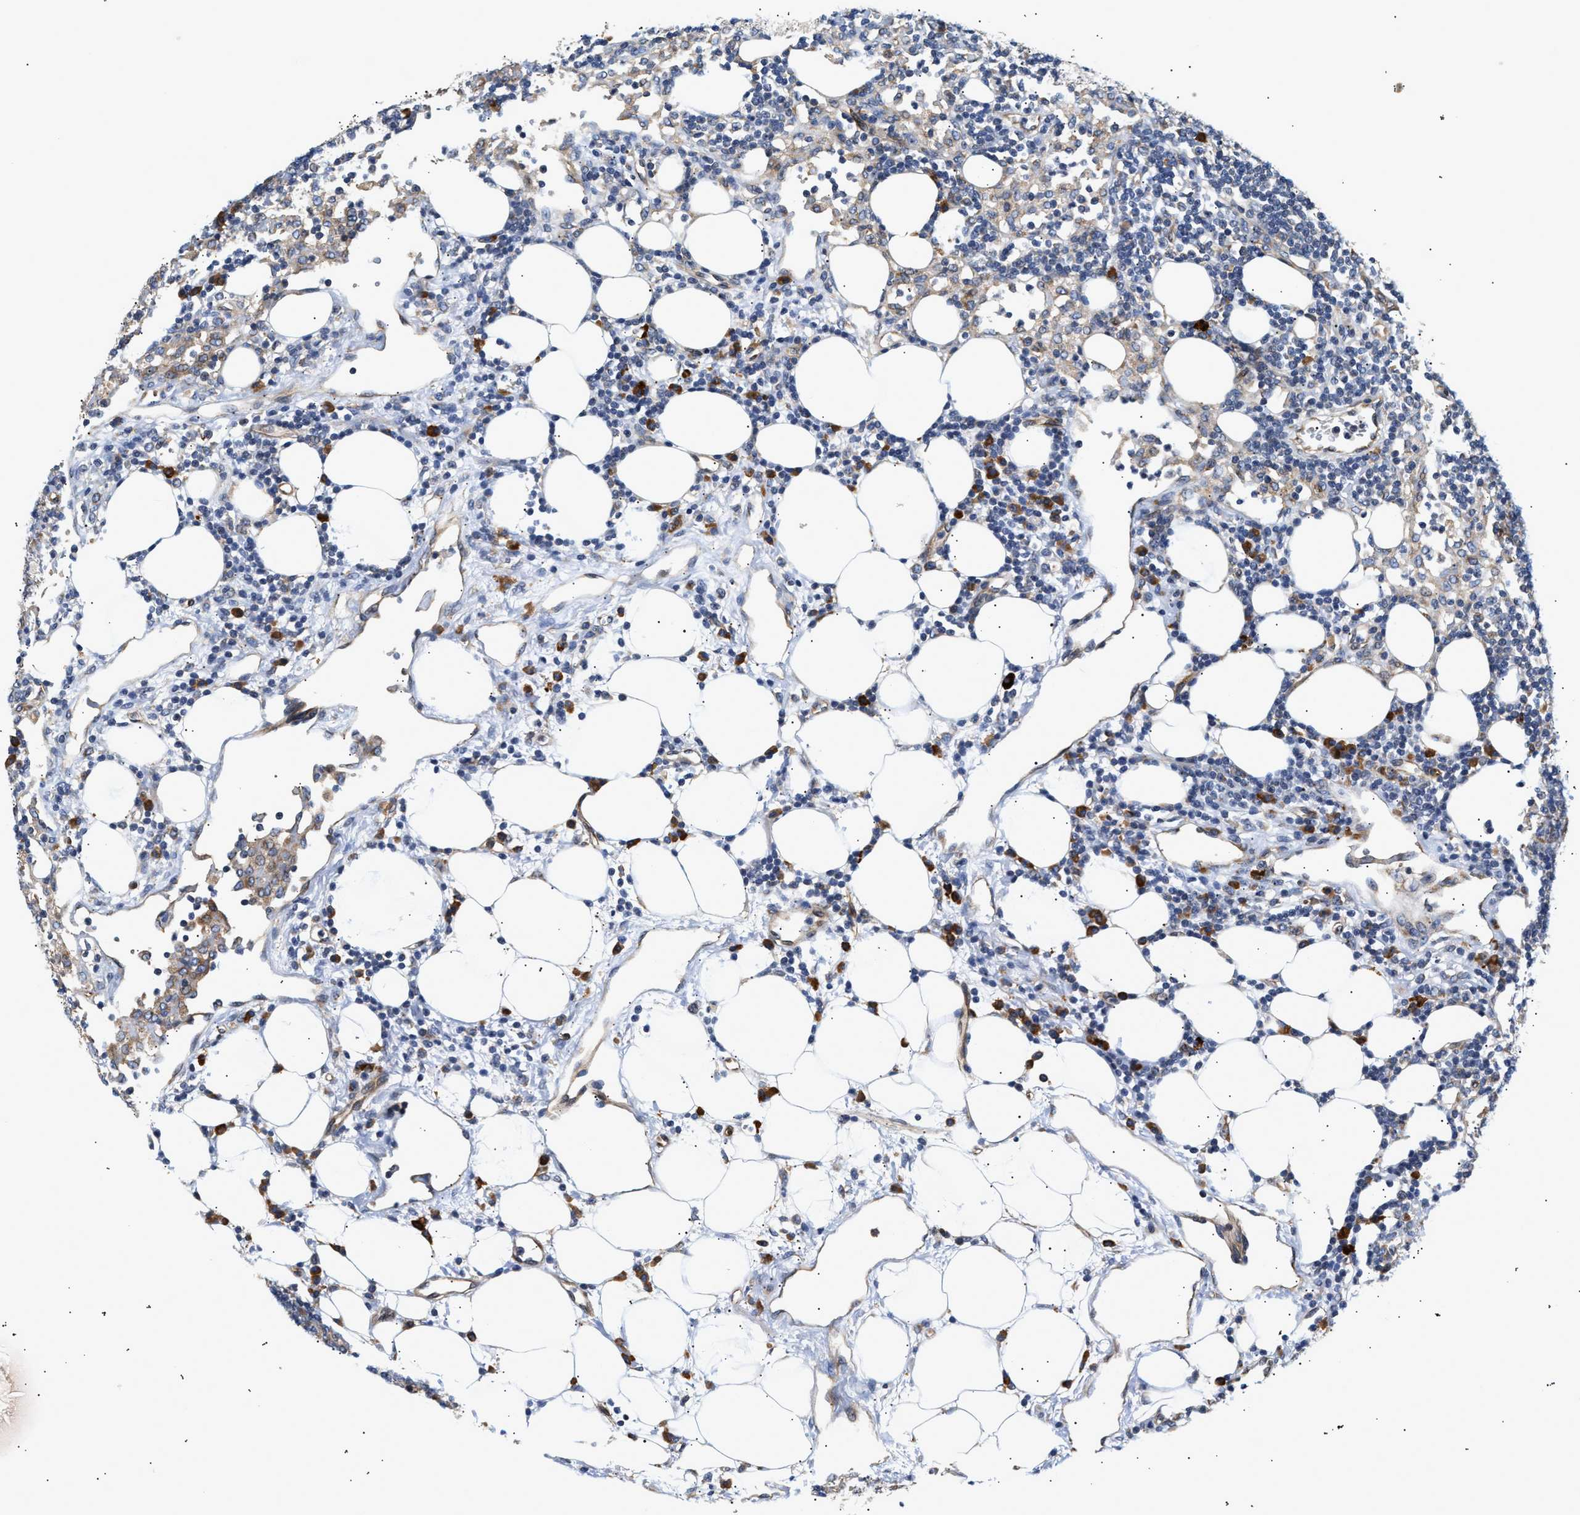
{"staining": {"intensity": "negative", "quantity": "none", "location": "none"}, "tissue": "lymph node", "cell_type": "Germinal center cells", "image_type": "normal", "snomed": [{"axis": "morphology", "description": "Normal tissue, NOS"}, {"axis": "morphology", "description": "Carcinoid, malignant, NOS"}, {"axis": "topography", "description": "Lymph node"}], "caption": "Image shows no significant protein staining in germinal center cells of normal lymph node. (DAB (3,3'-diaminobenzidine) IHC, high magnification).", "gene": "IFT74", "patient": {"sex": "male", "age": 47}}